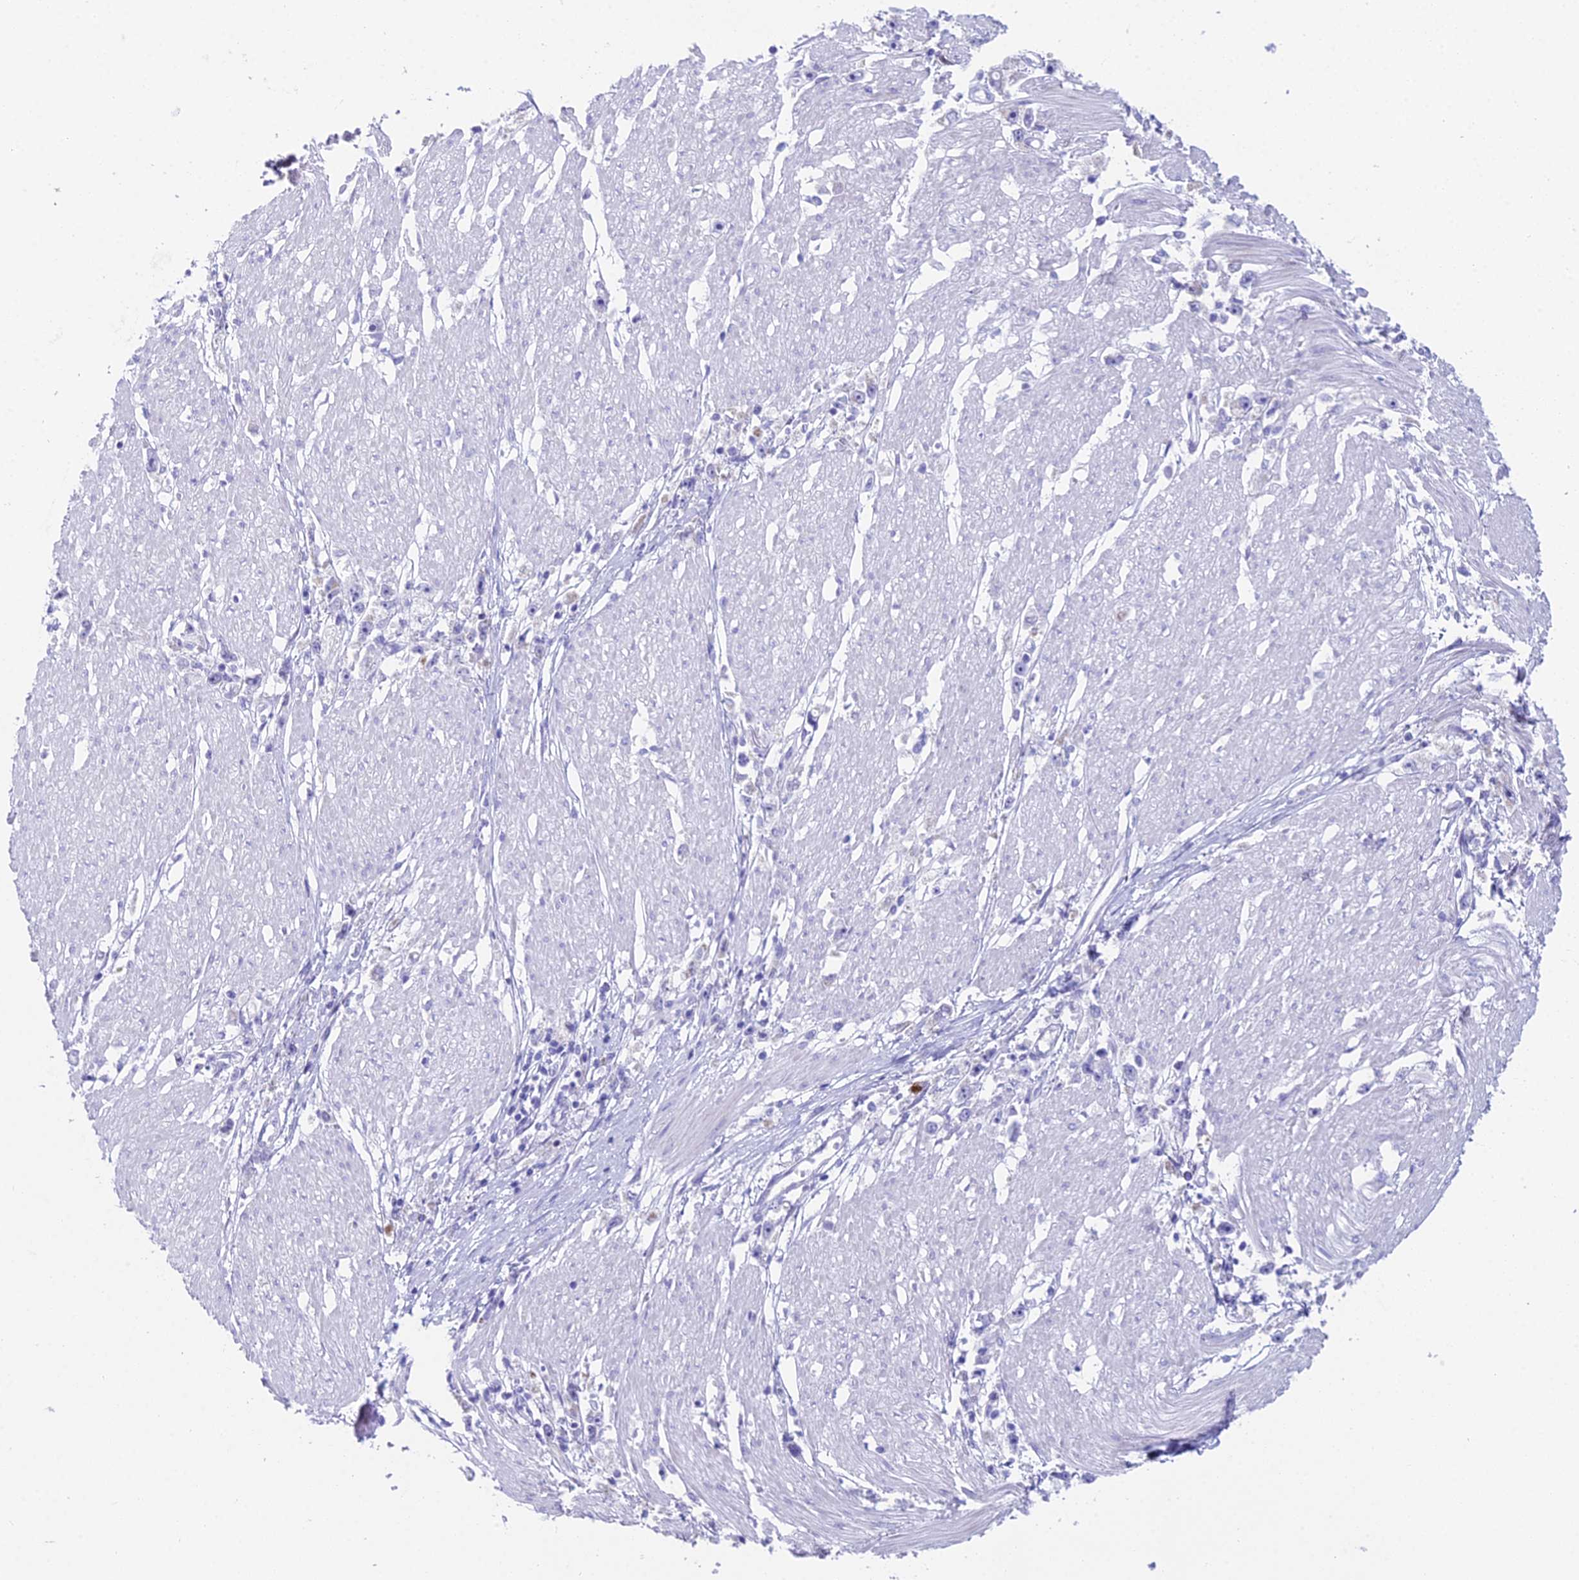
{"staining": {"intensity": "negative", "quantity": "none", "location": "none"}, "tissue": "stomach cancer", "cell_type": "Tumor cells", "image_type": "cancer", "snomed": [{"axis": "morphology", "description": "Adenocarcinoma, NOS"}, {"axis": "topography", "description": "Stomach"}], "caption": "Histopathology image shows no protein expression in tumor cells of stomach adenocarcinoma tissue.", "gene": "CC2D2A", "patient": {"sex": "female", "age": 59}}